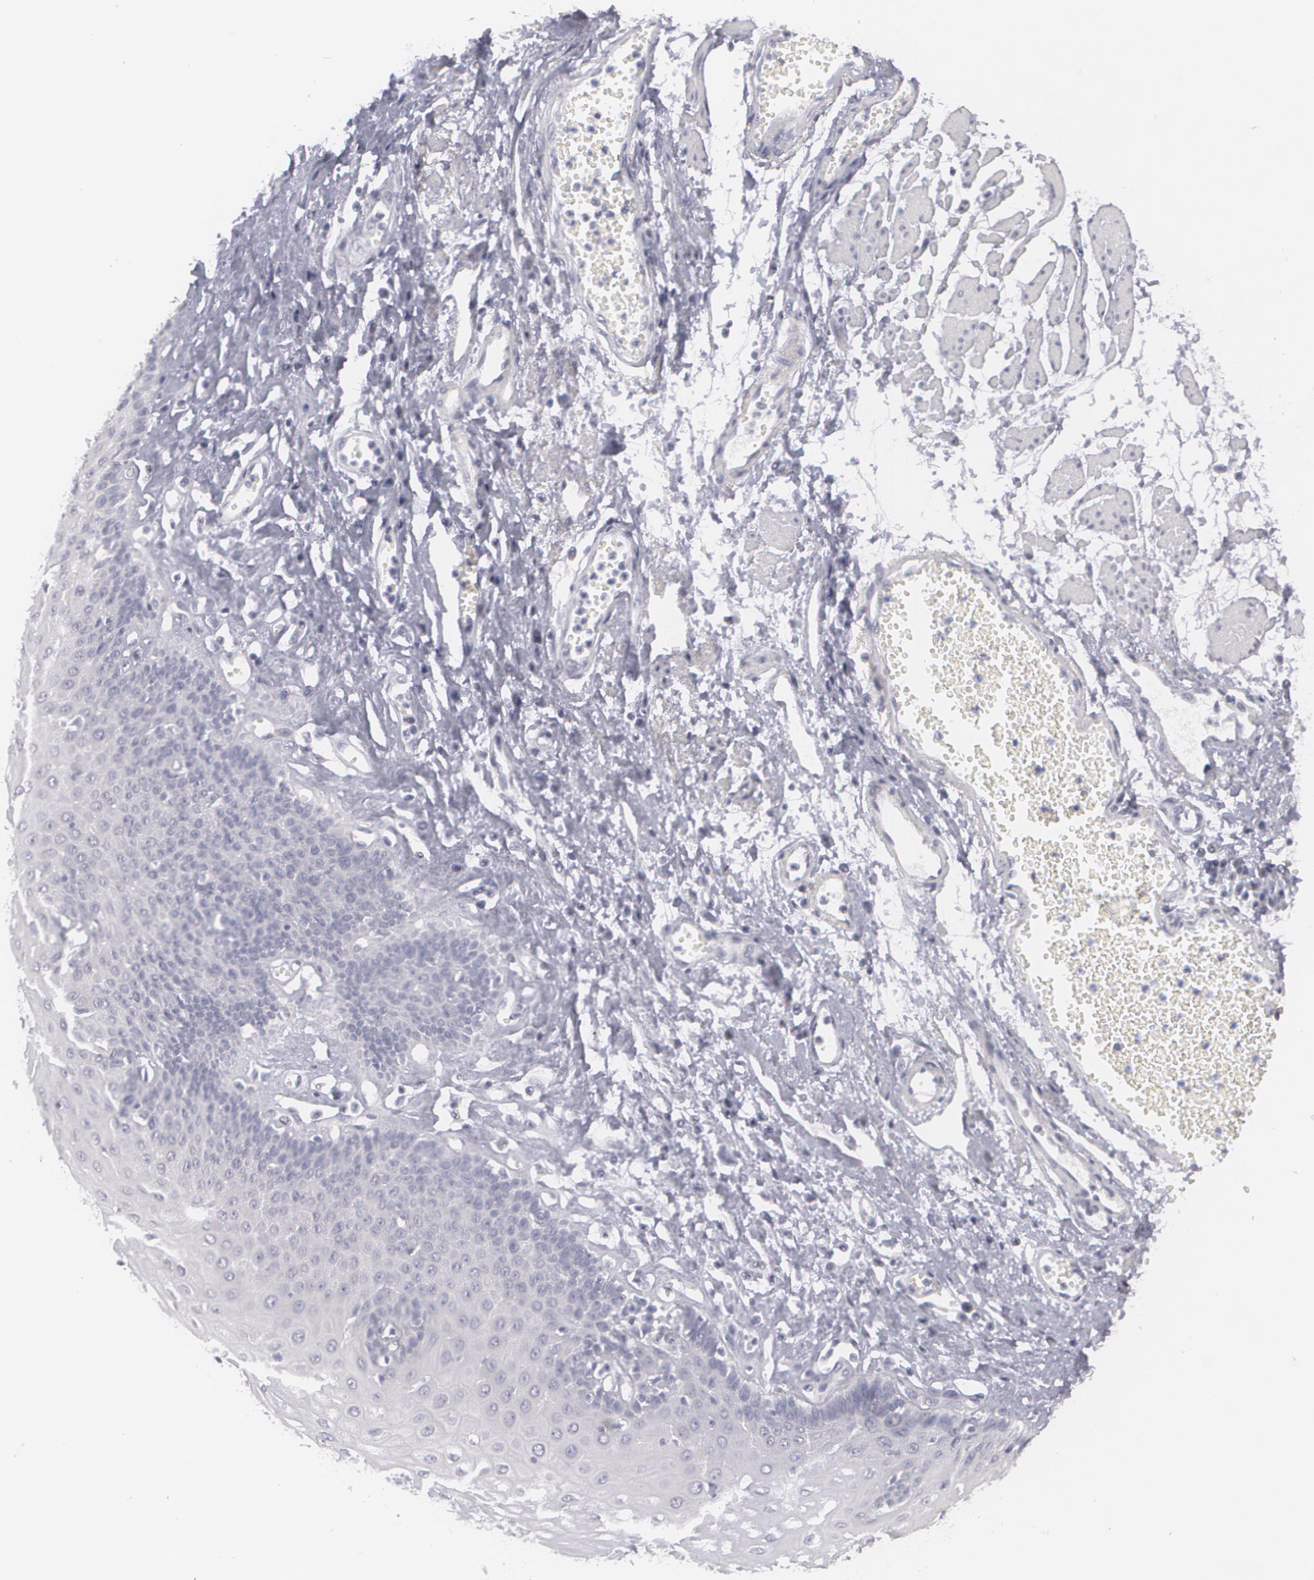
{"staining": {"intensity": "negative", "quantity": "none", "location": "none"}, "tissue": "esophagus", "cell_type": "Squamous epithelial cells", "image_type": "normal", "snomed": [{"axis": "morphology", "description": "Normal tissue, NOS"}, {"axis": "topography", "description": "Esophagus"}], "caption": "Immunohistochemistry (IHC) histopathology image of unremarkable human esophagus stained for a protein (brown), which reveals no expression in squamous epithelial cells. (IHC, brightfield microscopy, high magnification).", "gene": "MBNL3", "patient": {"sex": "male", "age": 65}}